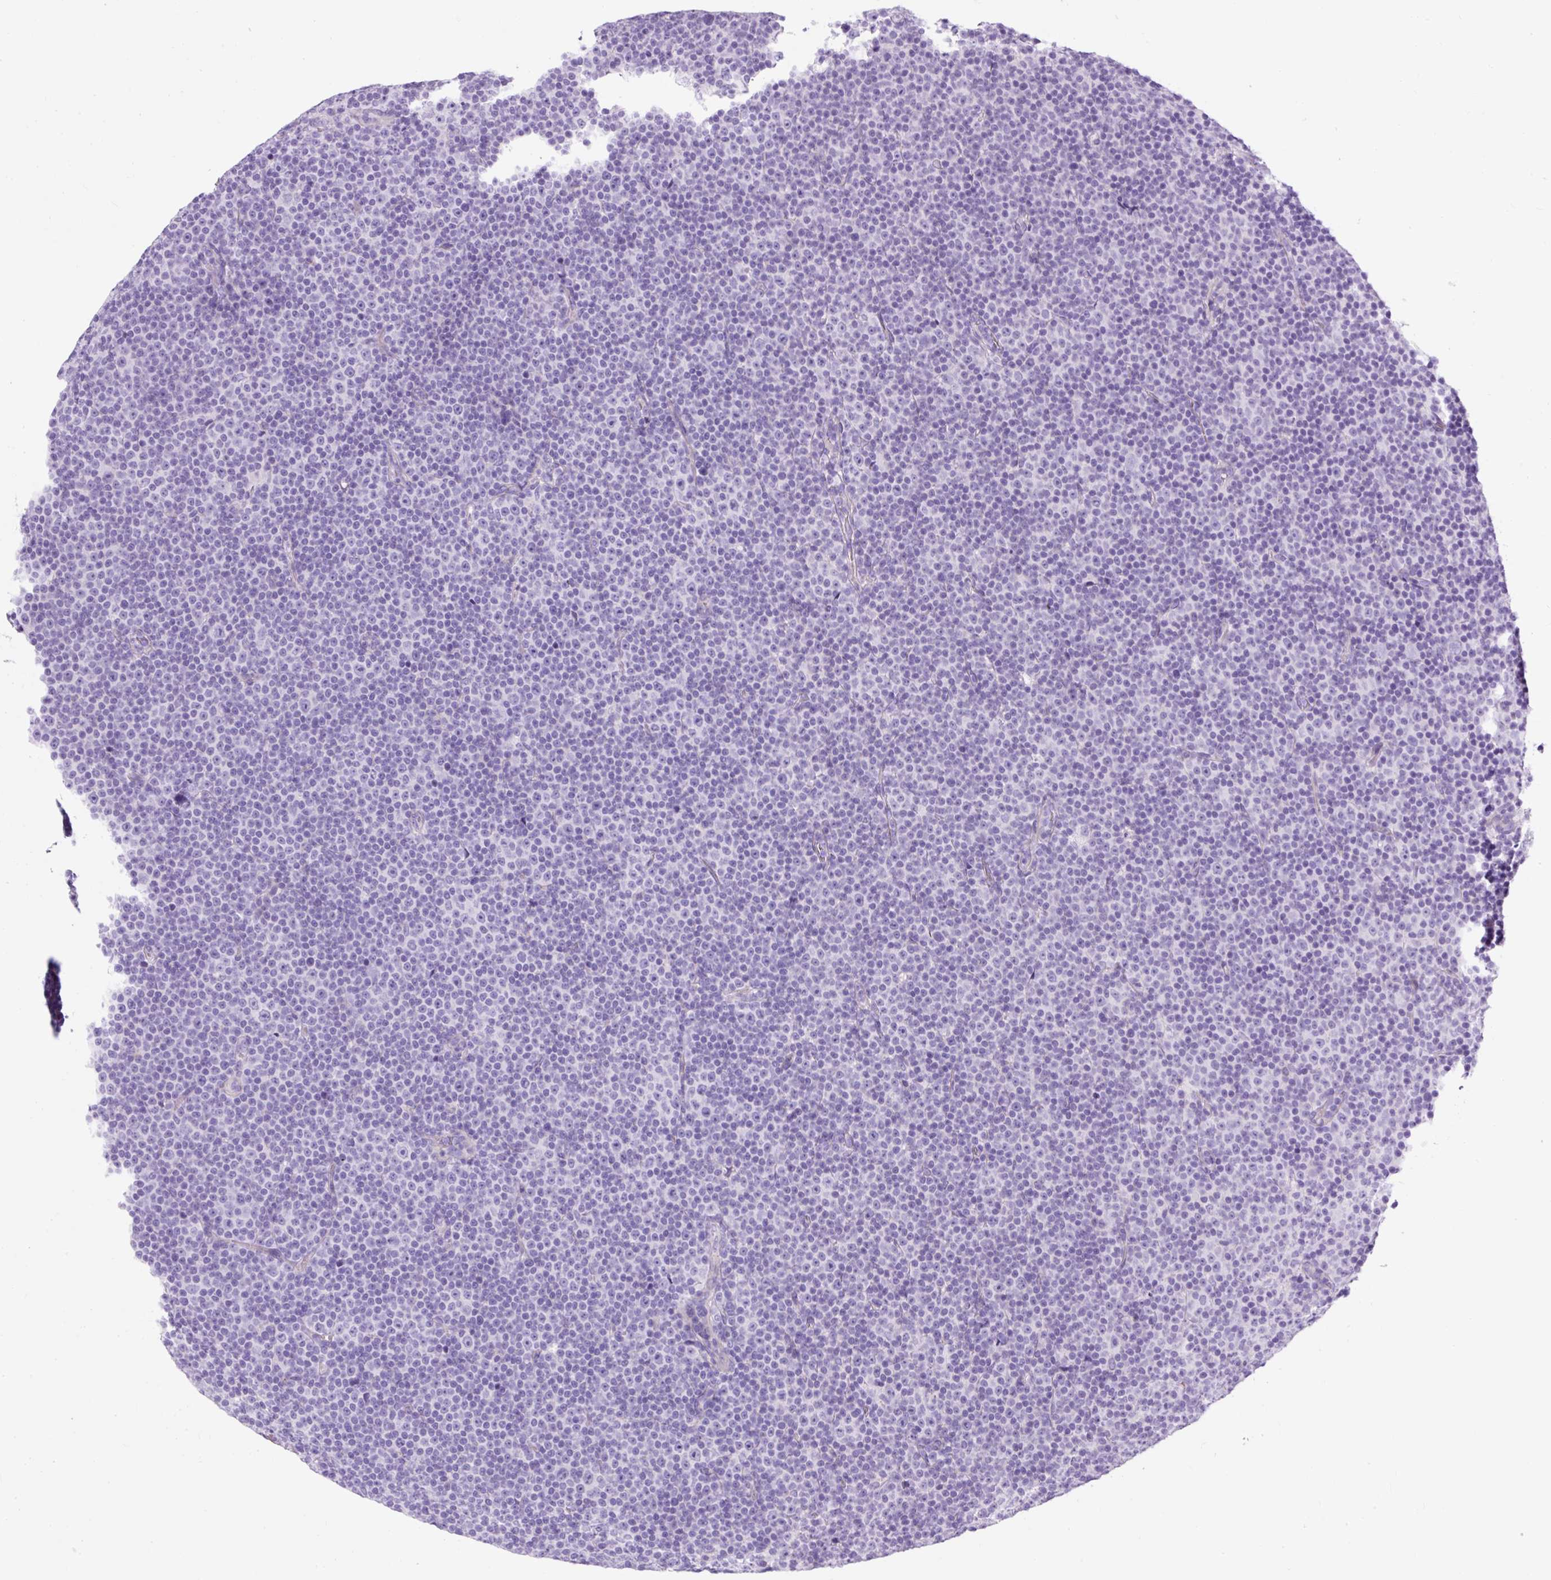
{"staining": {"intensity": "negative", "quantity": "none", "location": "none"}, "tissue": "lymphoma", "cell_type": "Tumor cells", "image_type": "cancer", "snomed": [{"axis": "morphology", "description": "Malignant lymphoma, non-Hodgkin's type, Low grade"}, {"axis": "topography", "description": "Lymph node"}], "caption": "Micrograph shows no protein expression in tumor cells of lymphoma tissue.", "gene": "STOX2", "patient": {"sex": "female", "age": 67}}